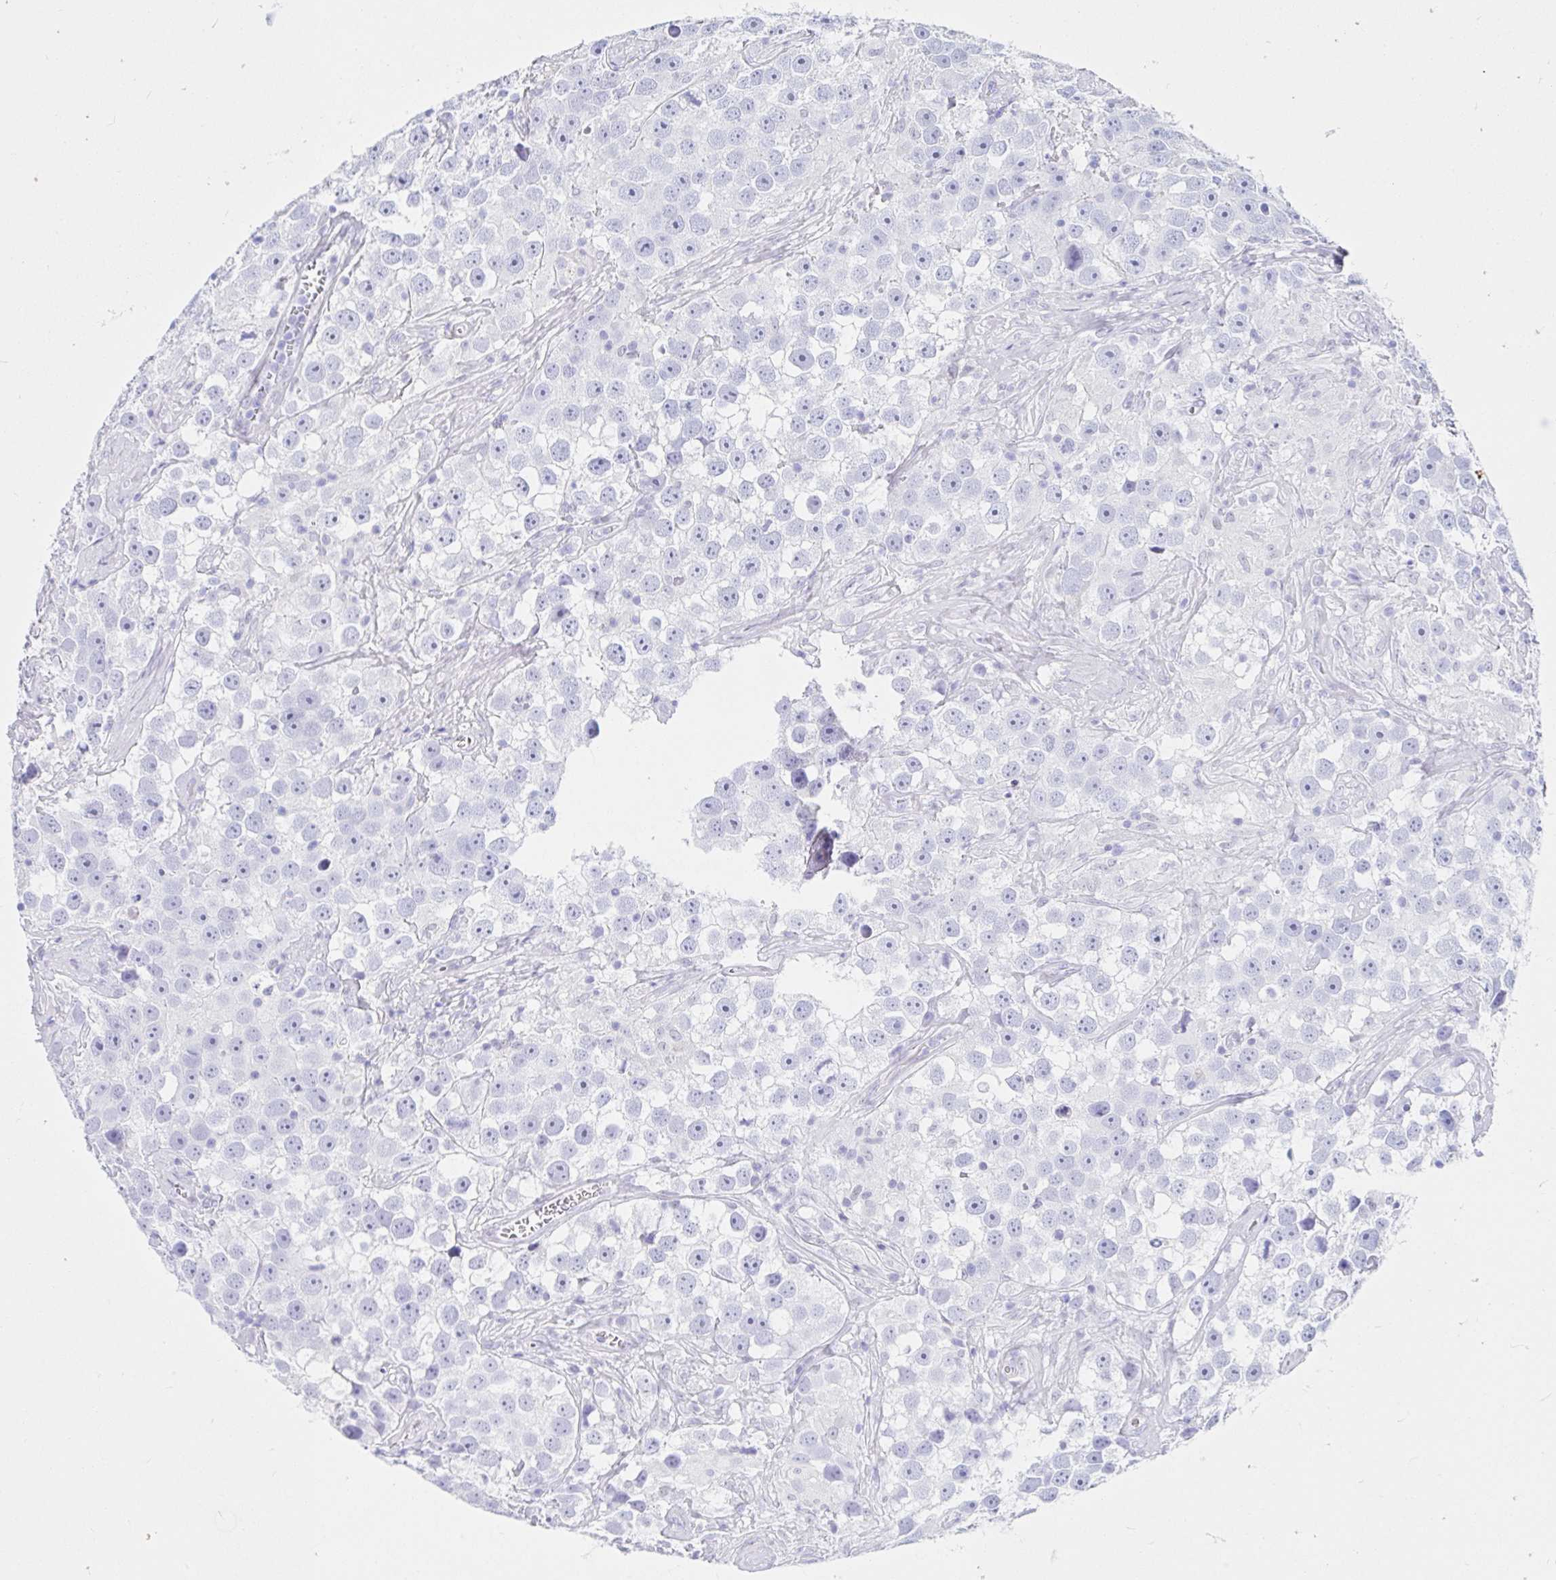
{"staining": {"intensity": "negative", "quantity": "none", "location": "none"}, "tissue": "testis cancer", "cell_type": "Tumor cells", "image_type": "cancer", "snomed": [{"axis": "morphology", "description": "Seminoma, NOS"}, {"axis": "topography", "description": "Testis"}], "caption": "Tumor cells are negative for brown protein staining in seminoma (testis).", "gene": "OR6T1", "patient": {"sex": "male", "age": 49}}